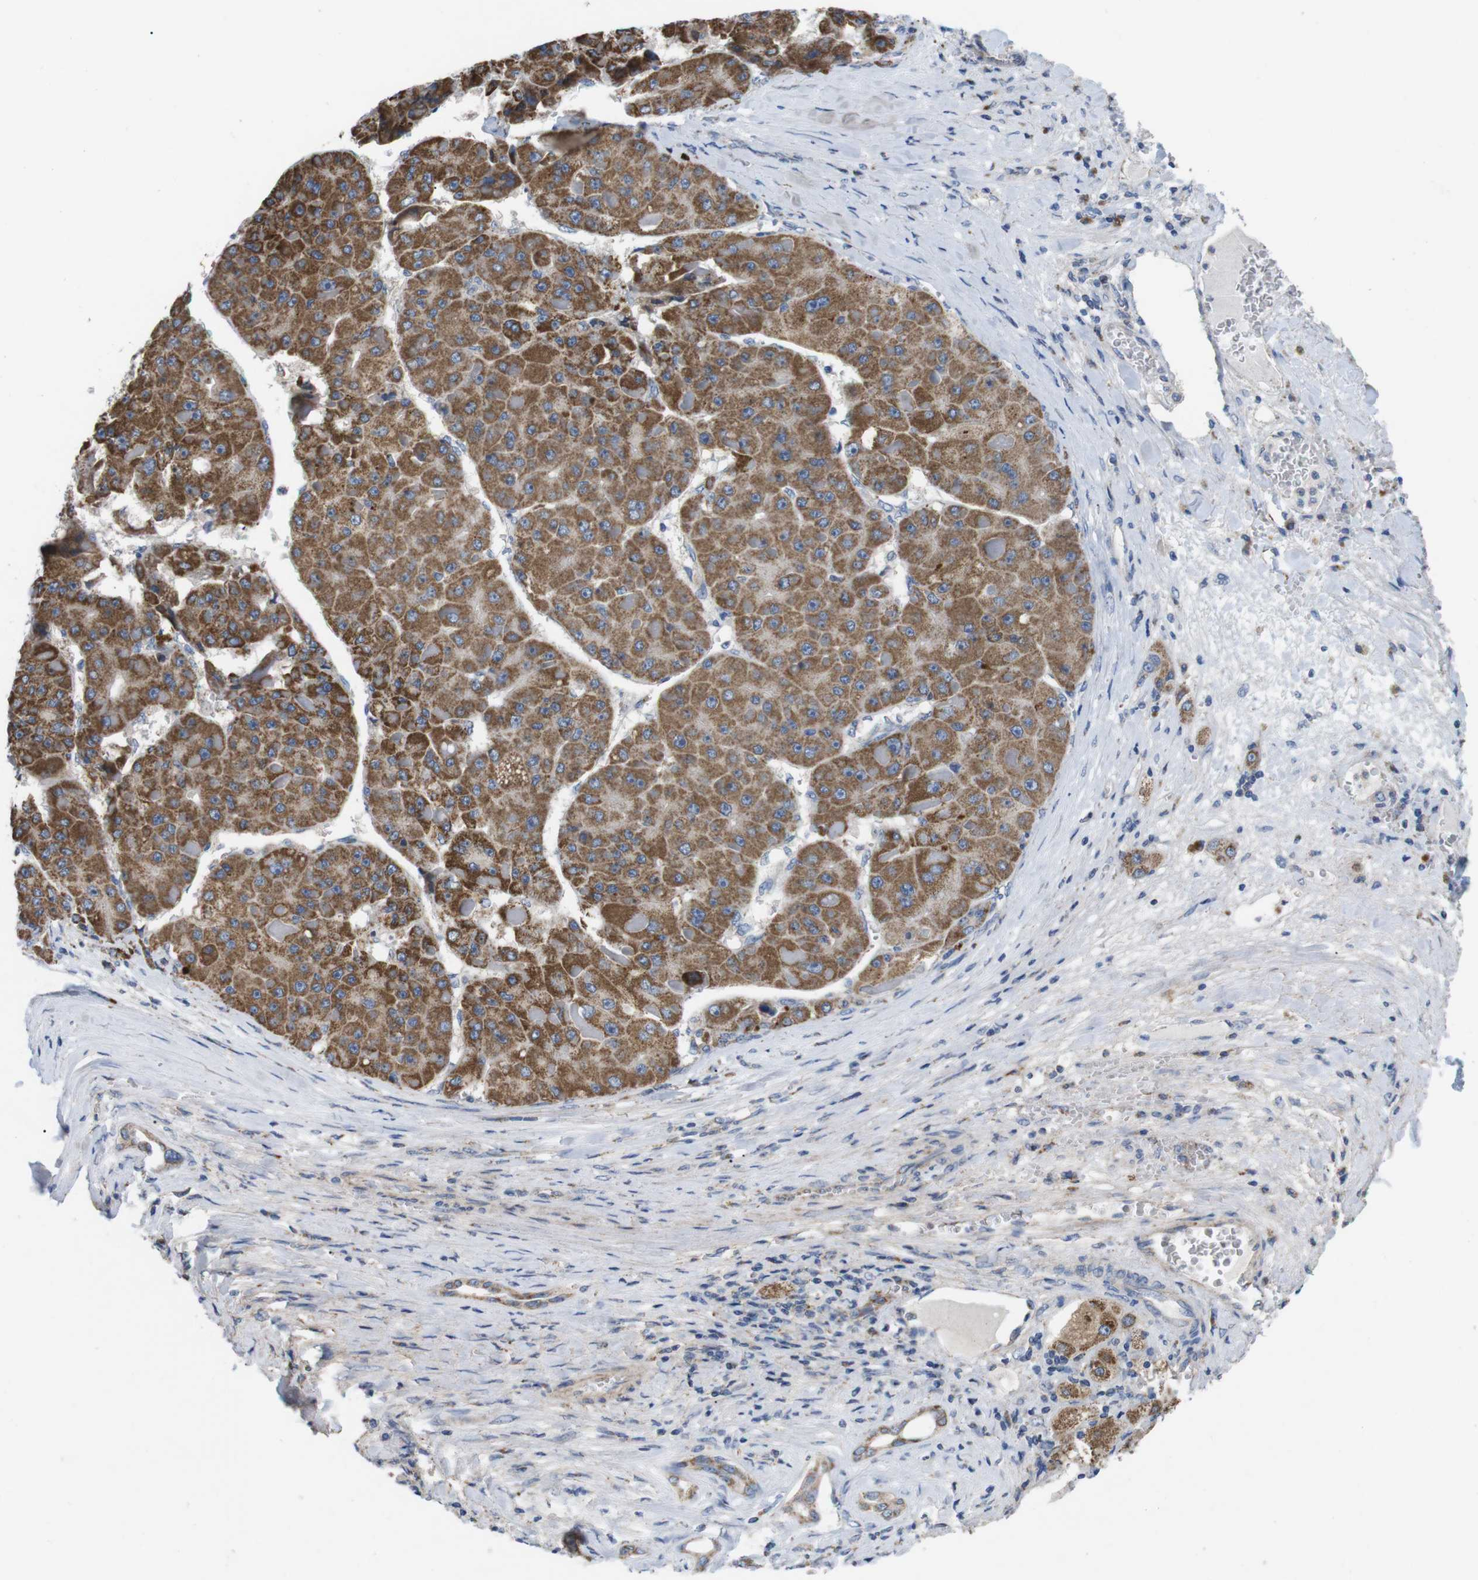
{"staining": {"intensity": "moderate", "quantity": ">75%", "location": "cytoplasmic/membranous"}, "tissue": "liver cancer", "cell_type": "Tumor cells", "image_type": "cancer", "snomed": [{"axis": "morphology", "description": "Carcinoma, Hepatocellular, NOS"}, {"axis": "topography", "description": "Liver"}], "caption": "Moderate cytoplasmic/membranous expression is present in approximately >75% of tumor cells in liver cancer. (DAB (3,3'-diaminobenzidine) IHC with brightfield microscopy, high magnification).", "gene": "F2RL1", "patient": {"sex": "female", "age": 73}}